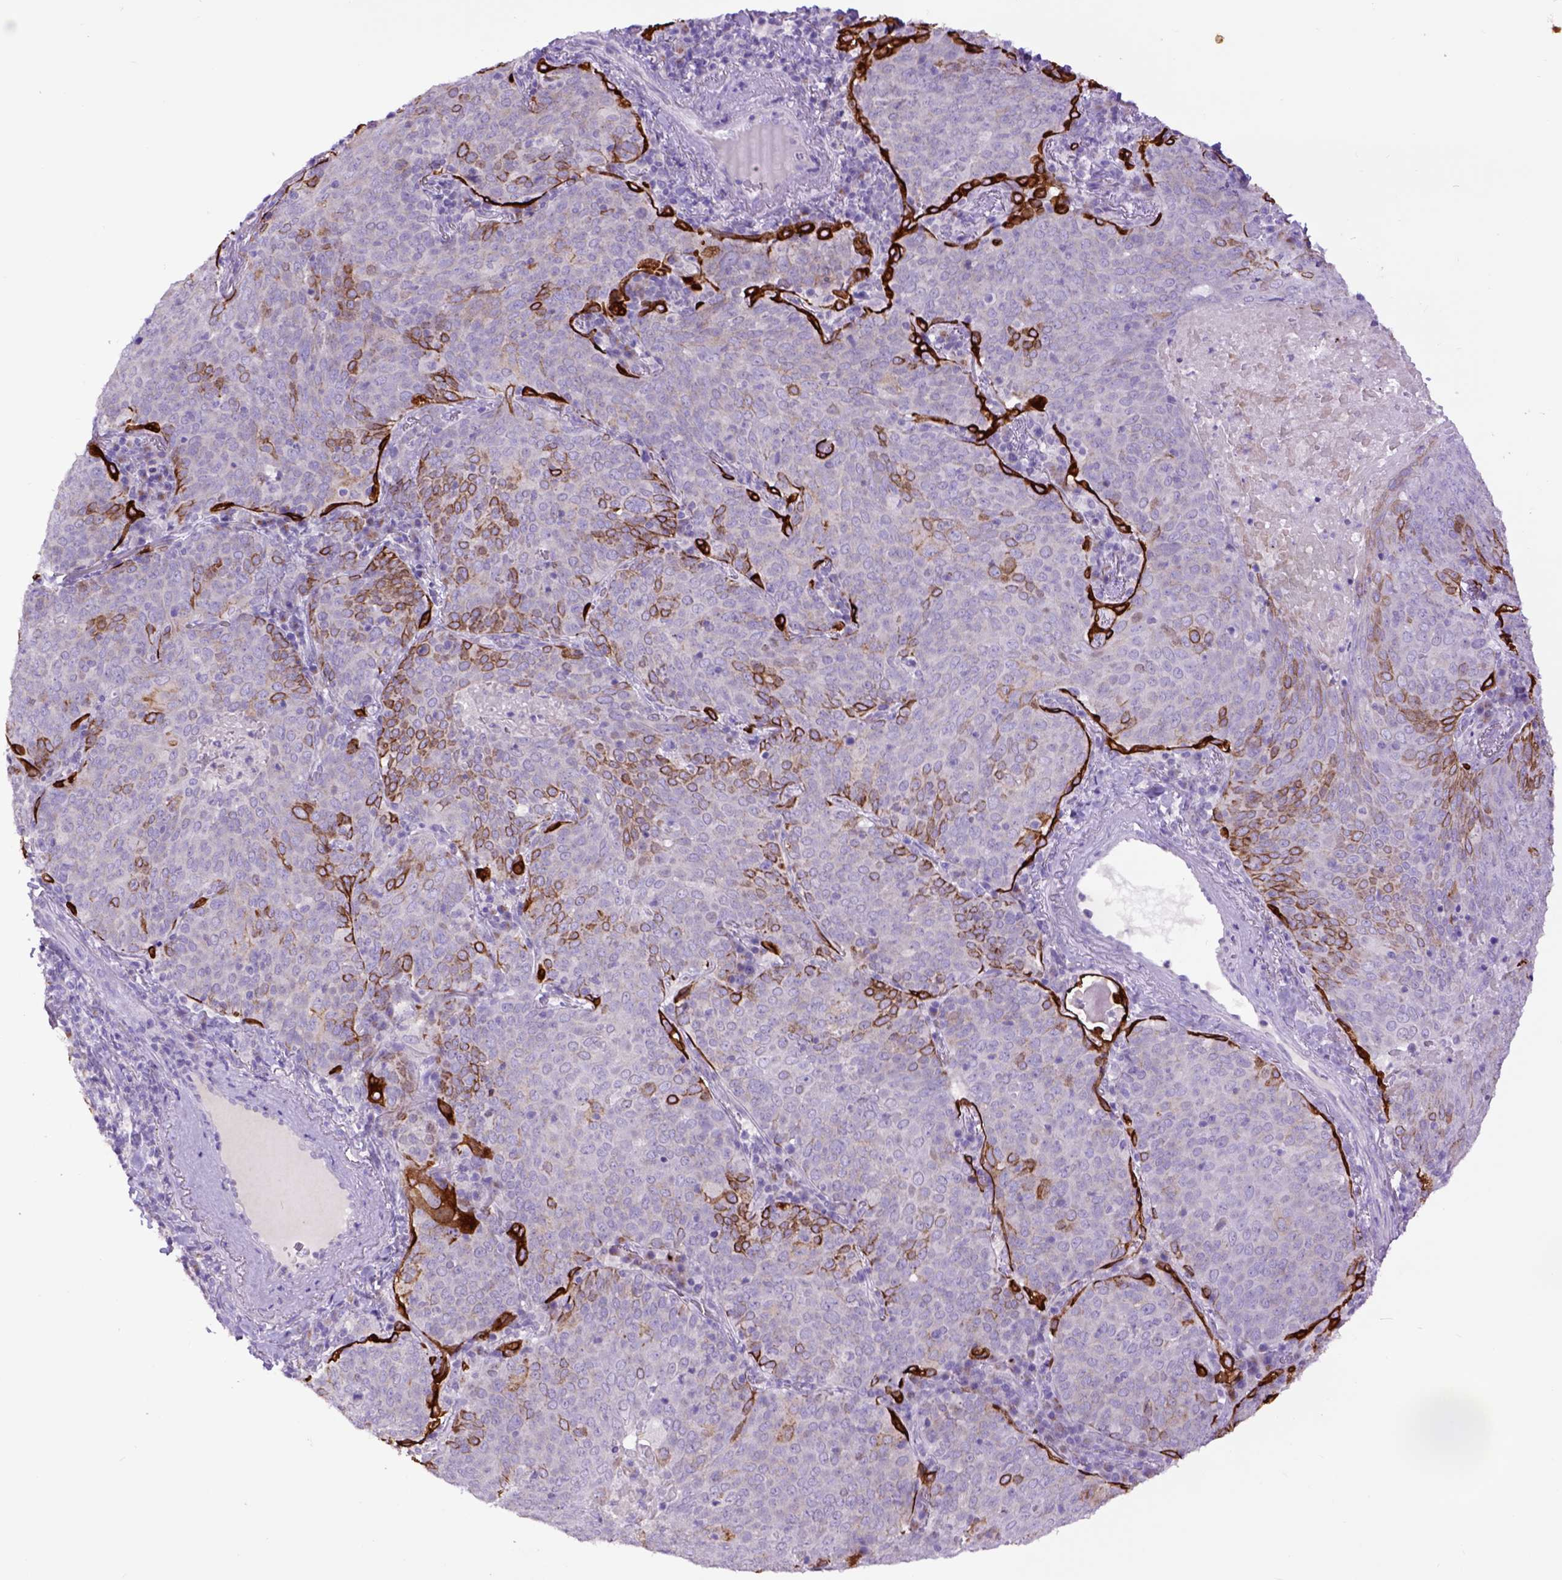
{"staining": {"intensity": "moderate", "quantity": "<25%", "location": "cytoplasmic/membranous"}, "tissue": "lung cancer", "cell_type": "Tumor cells", "image_type": "cancer", "snomed": [{"axis": "morphology", "description": "Squamous cell carcinoma, NOS"}, {"axis": "topography", "description": "Lung"}], "caption": "Immunohistochemical staining of human squamous cell carcinoma (lung) reveals moderate cytoplasmic/membranous protein staining in about <25% of tumor cells.", "gene": "RAB25", "patient": {"sex": "male", "age": 82}}